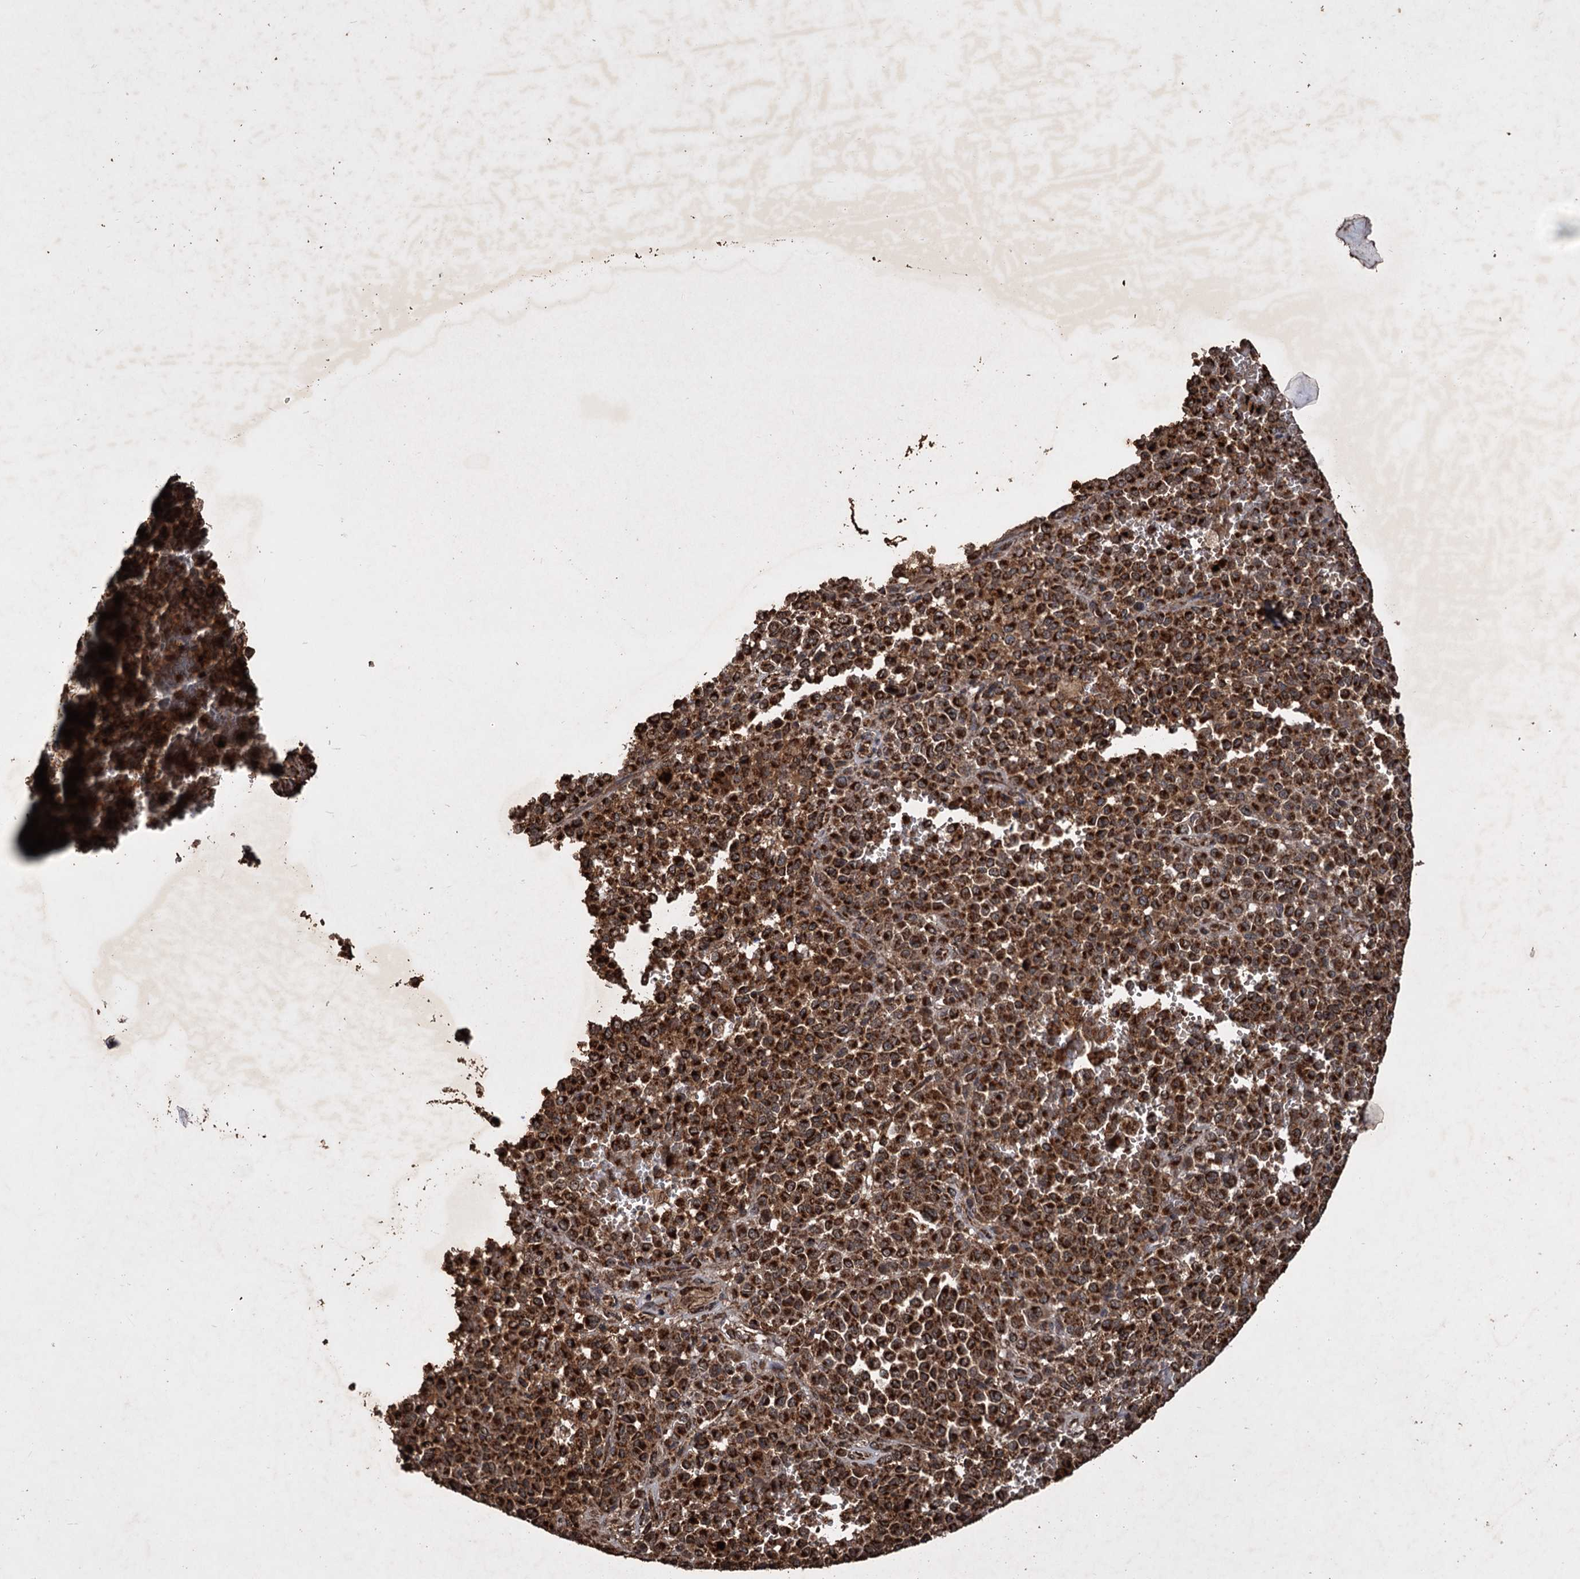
{"staining": {"intensity": "strong", "quantity": ">75%", "location": "cytoplasmic/membranous"}, "tissue": "melanoma", "cell_type": "Tumor cells", "image_type": "cancer", "snomed": [{"axis": "morphology", "description": "Malignant melanoma, Metastatic site"}, {"axis": "topography", "description": "Pancreas"}], "caption": "IHC staining of malignant melanoma (metastatic site), which demonstrates high levels of strong cytoplasmic/membranous staining in approximately >75% of tumor cells indicating strong cytoplasmic/membranous protein expression. The staining was performed using DAB (3,3'-diaminobenzidine) (brown) for protein detection and nuclei were counterstained in hematoxylin (blue).", "gene": "IPO4", "patient": {"sex": "female", "age": 30}}